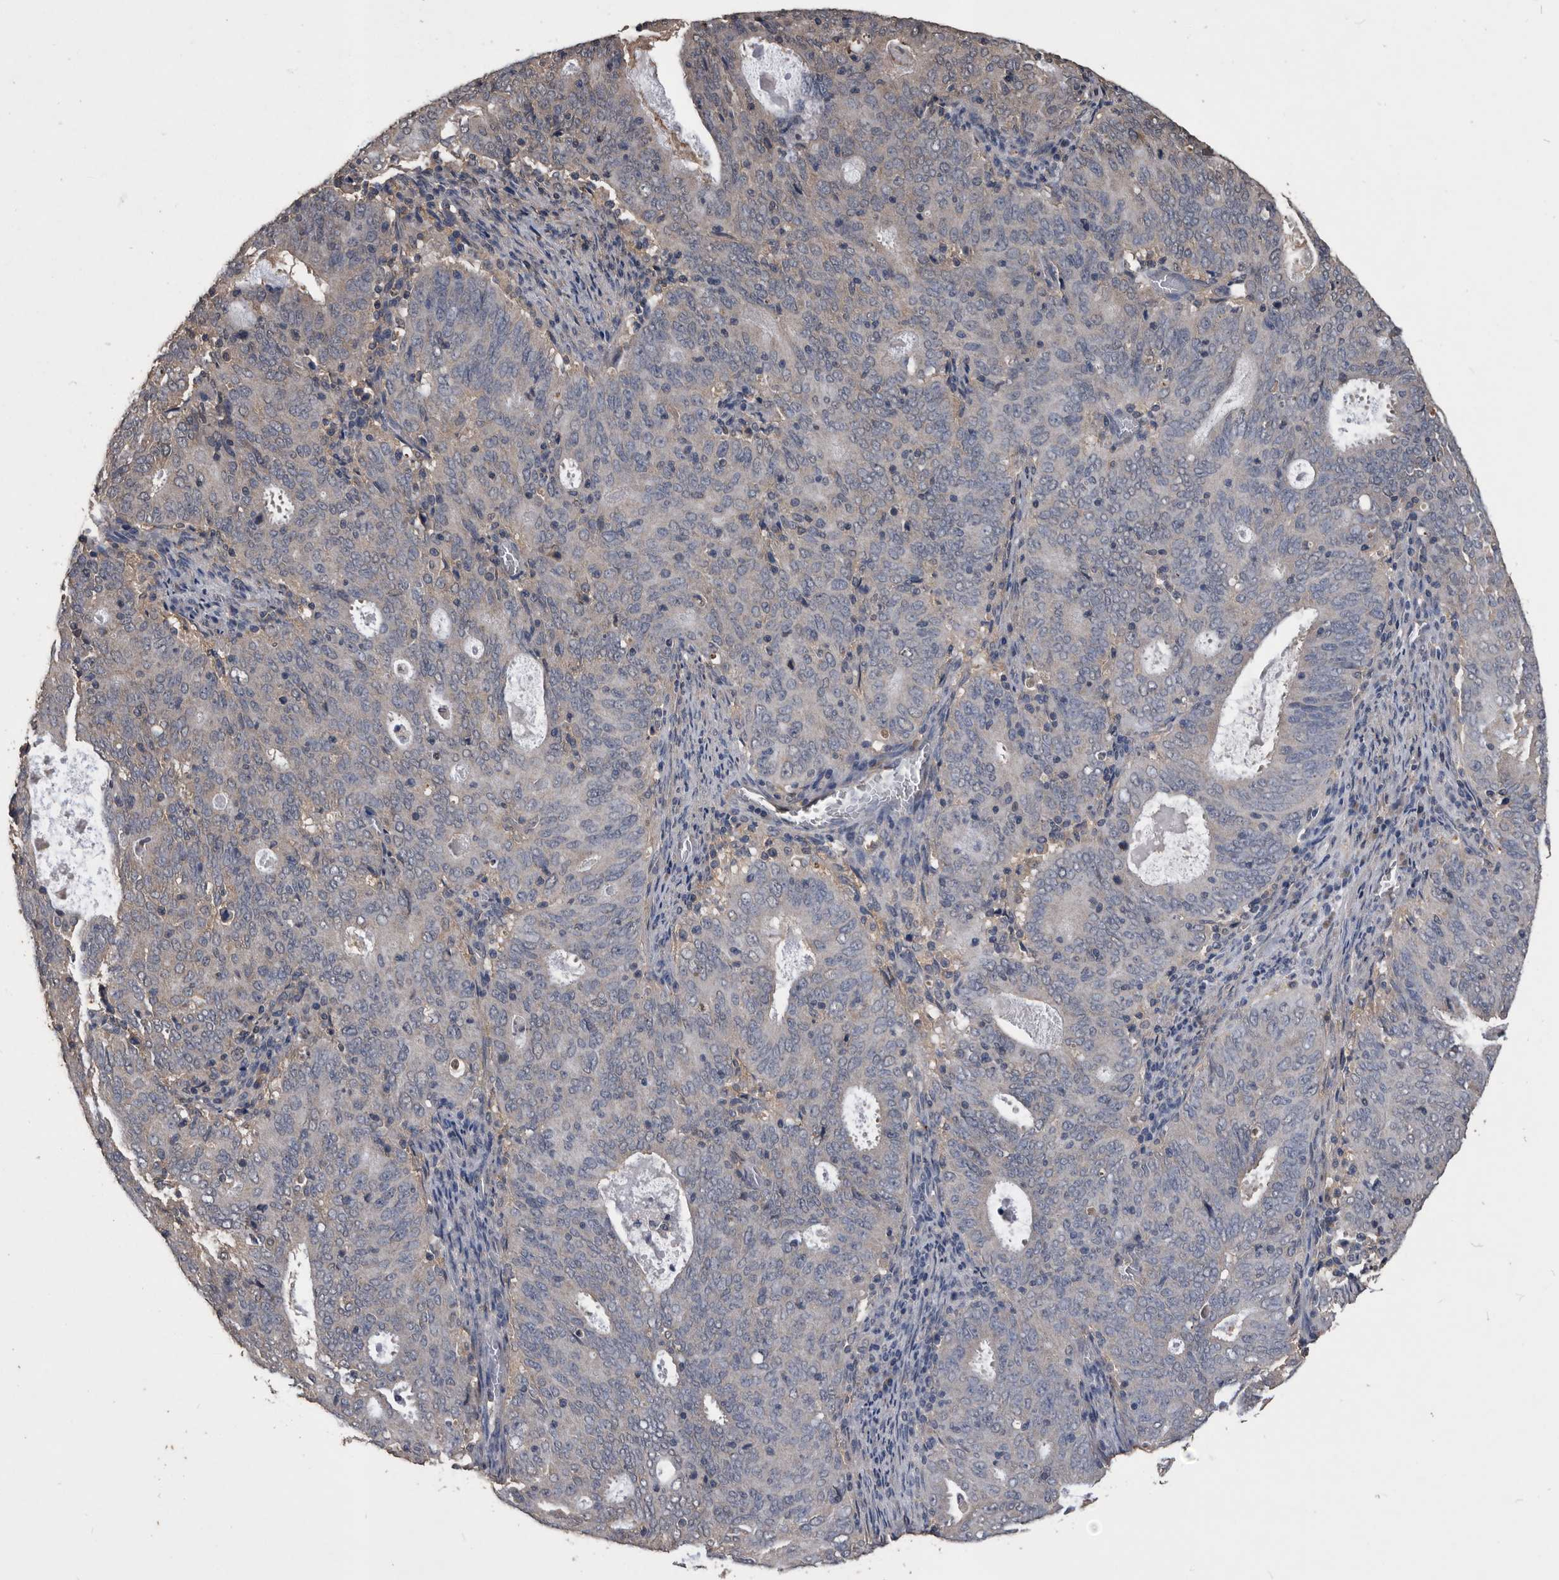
{"staining": {"intensity": "weak", "quantity": "<25%", "location": "cytoplasmic/membranous"}, "tissue": "cervical cancer", "cell_type": "Tumor cells", "image_type": "cancer", "snomed": [{"axis": "morphology", "description": "Adenocarcinoma, NOS"}, {"axis": "topography", "description": "Cervix"}], "caption": "Human adenocarcinoma (cervical) stained for a protein using immunohistochemistry demonstrates no positivity in tumor cells.", "gene": "NRBP1", "patient": {"sex": "female", "age": 44}}